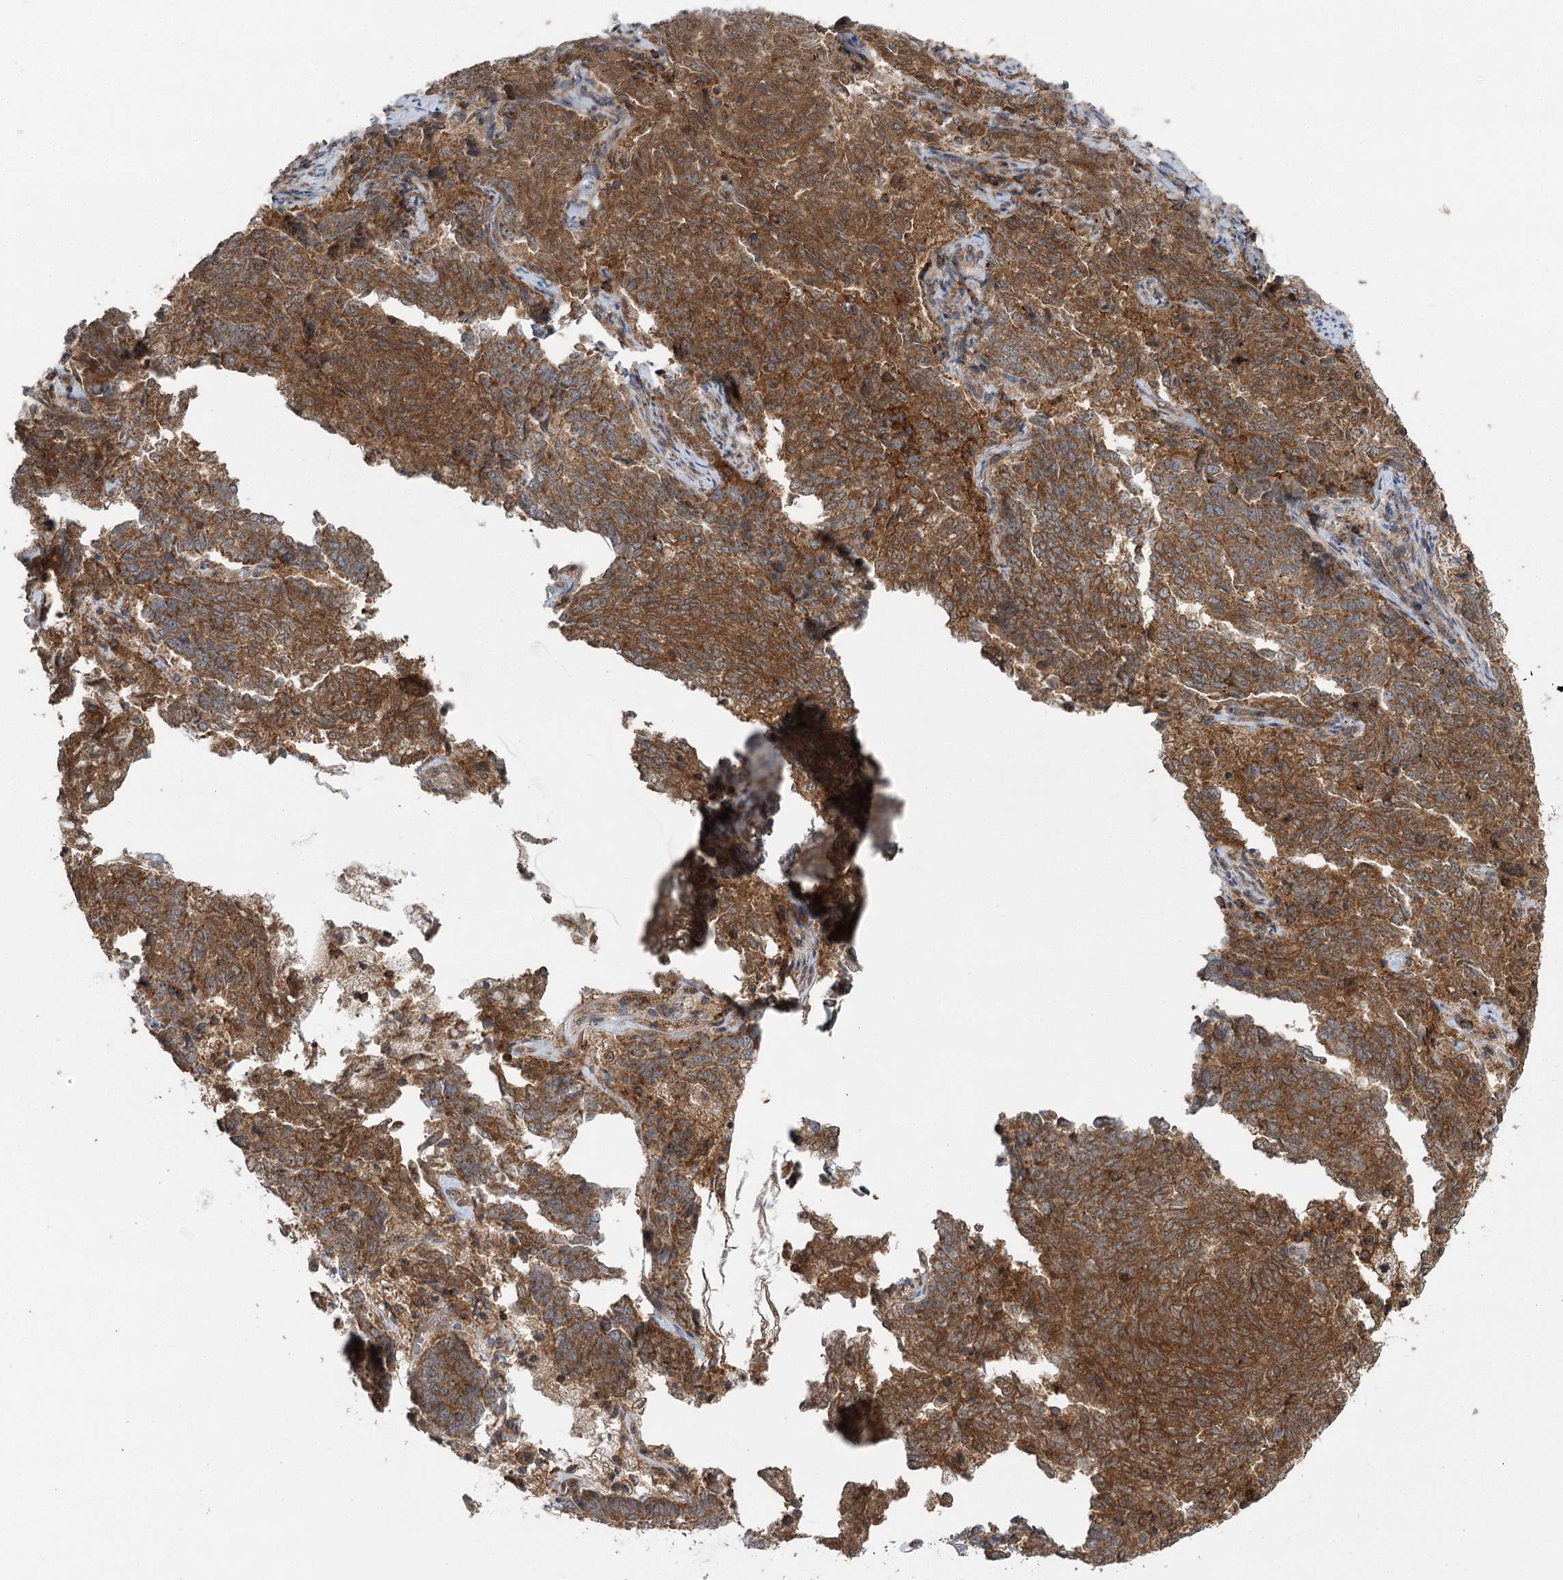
{"staining": {"intensity": "moderate", "quantity": ">75%", "location": "cytoplasmic/membranous"}, "tissue": "endometrial cancer", "cell_type": "Tumor cells", "image_type": "cancer", "snomed": [{"axis": "morphology", "description": "Adenocarcinoma, NOS"}, {"axis": "topography", "description": "Endometrium"}], "caption": "A photomicrograph of human adenocarcinoma (endometrial) stained for a protein exhibits moderate cytoplasmic/membranous brown staining in tumor cells. Nuclei are stained in blue.", "gene": "C12orf4", "patient": {"sex": "female", "age": 80}}